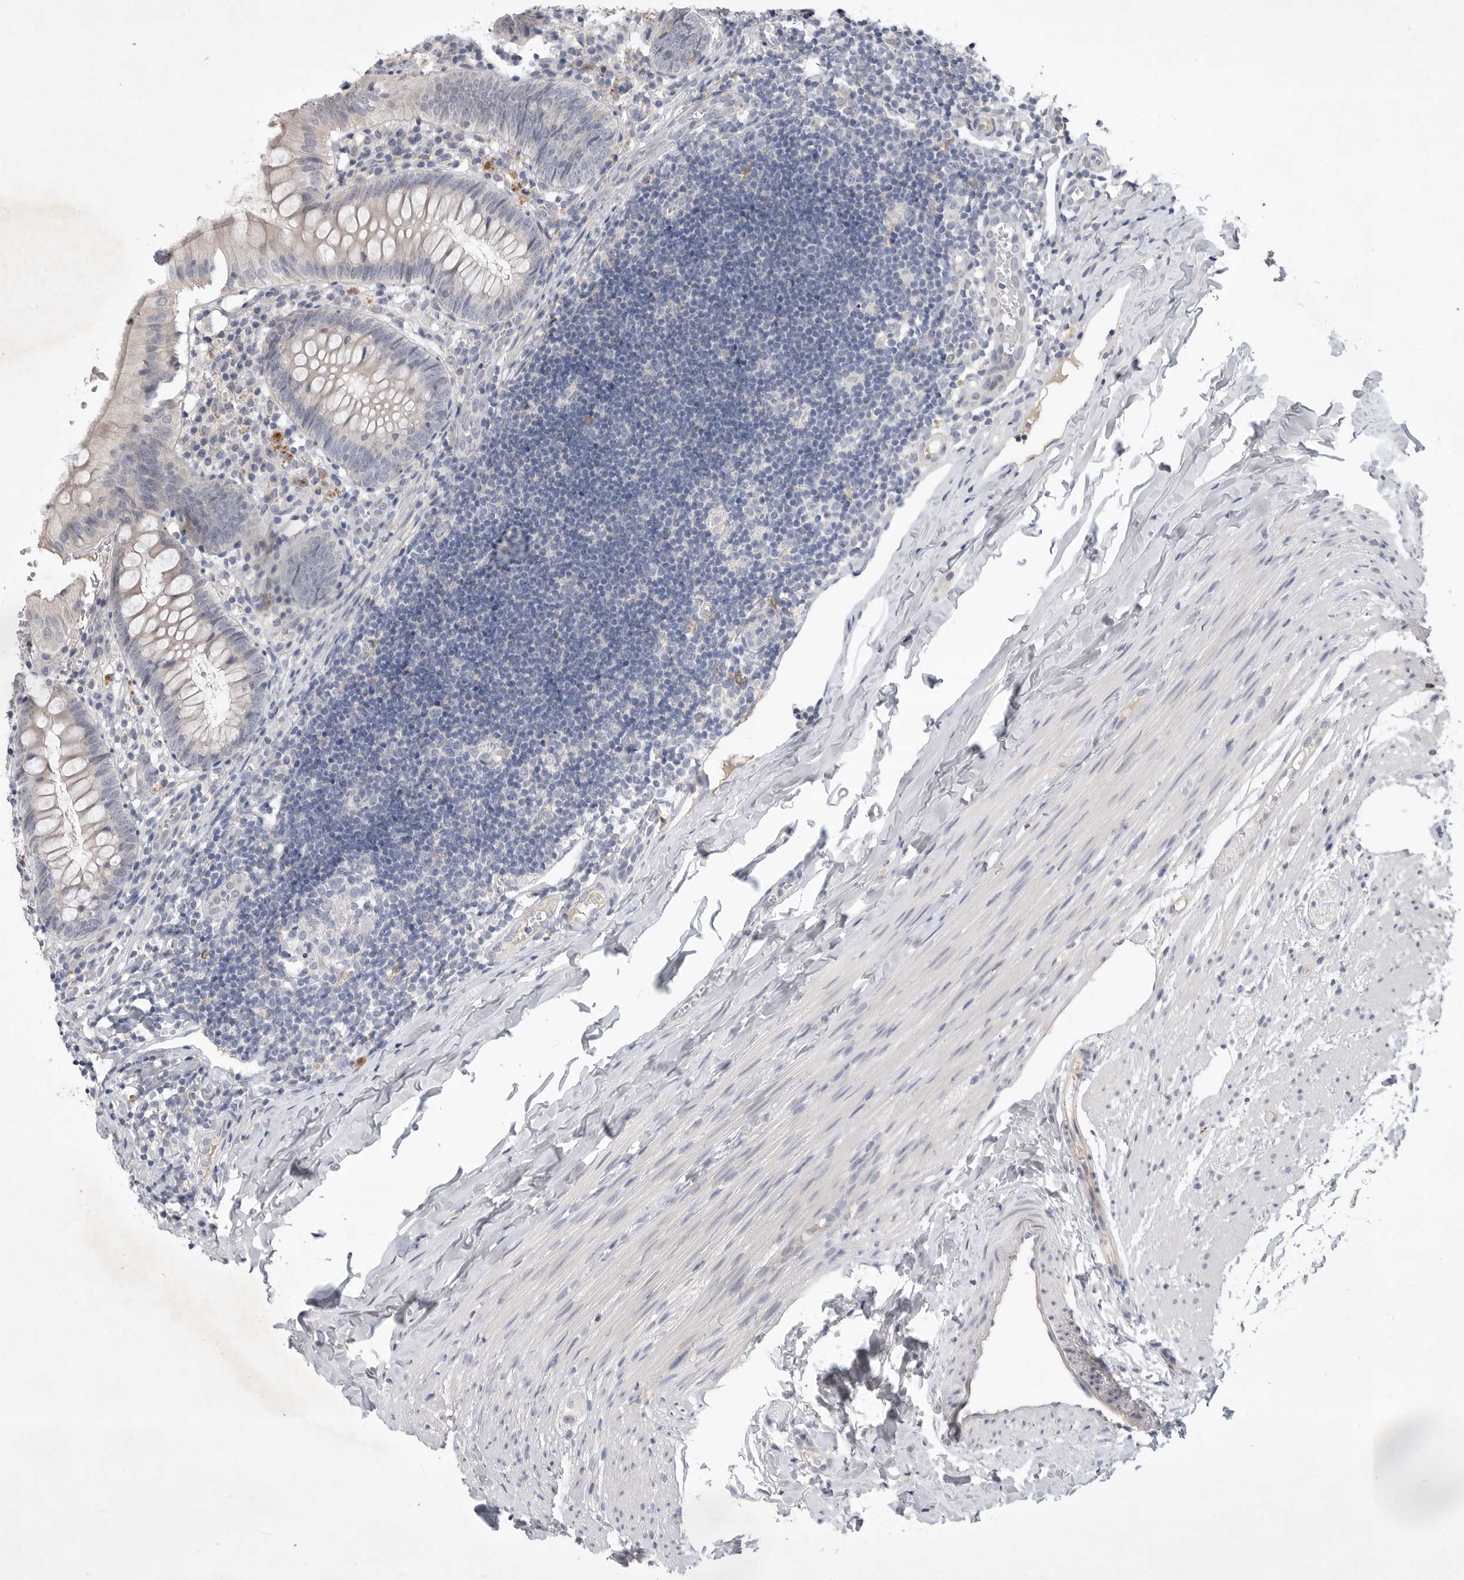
{"staining": {"intensity": "negative", "quantity": "none", "location": "none"}, "tissue": "appendix", "cell_type": "Glandular cells", "image_type": "normal", "snomed": [{"axis": "morphology", "description": "Normal tissue, NOS"}, {"axis": "topography", "description": "Appendix"}], "caption": "This is an IHC image of benign human appendix. There is no expression in glandular cells.", "gene": "ITGAD", "patient": {"sex": "male", "age": 8}}